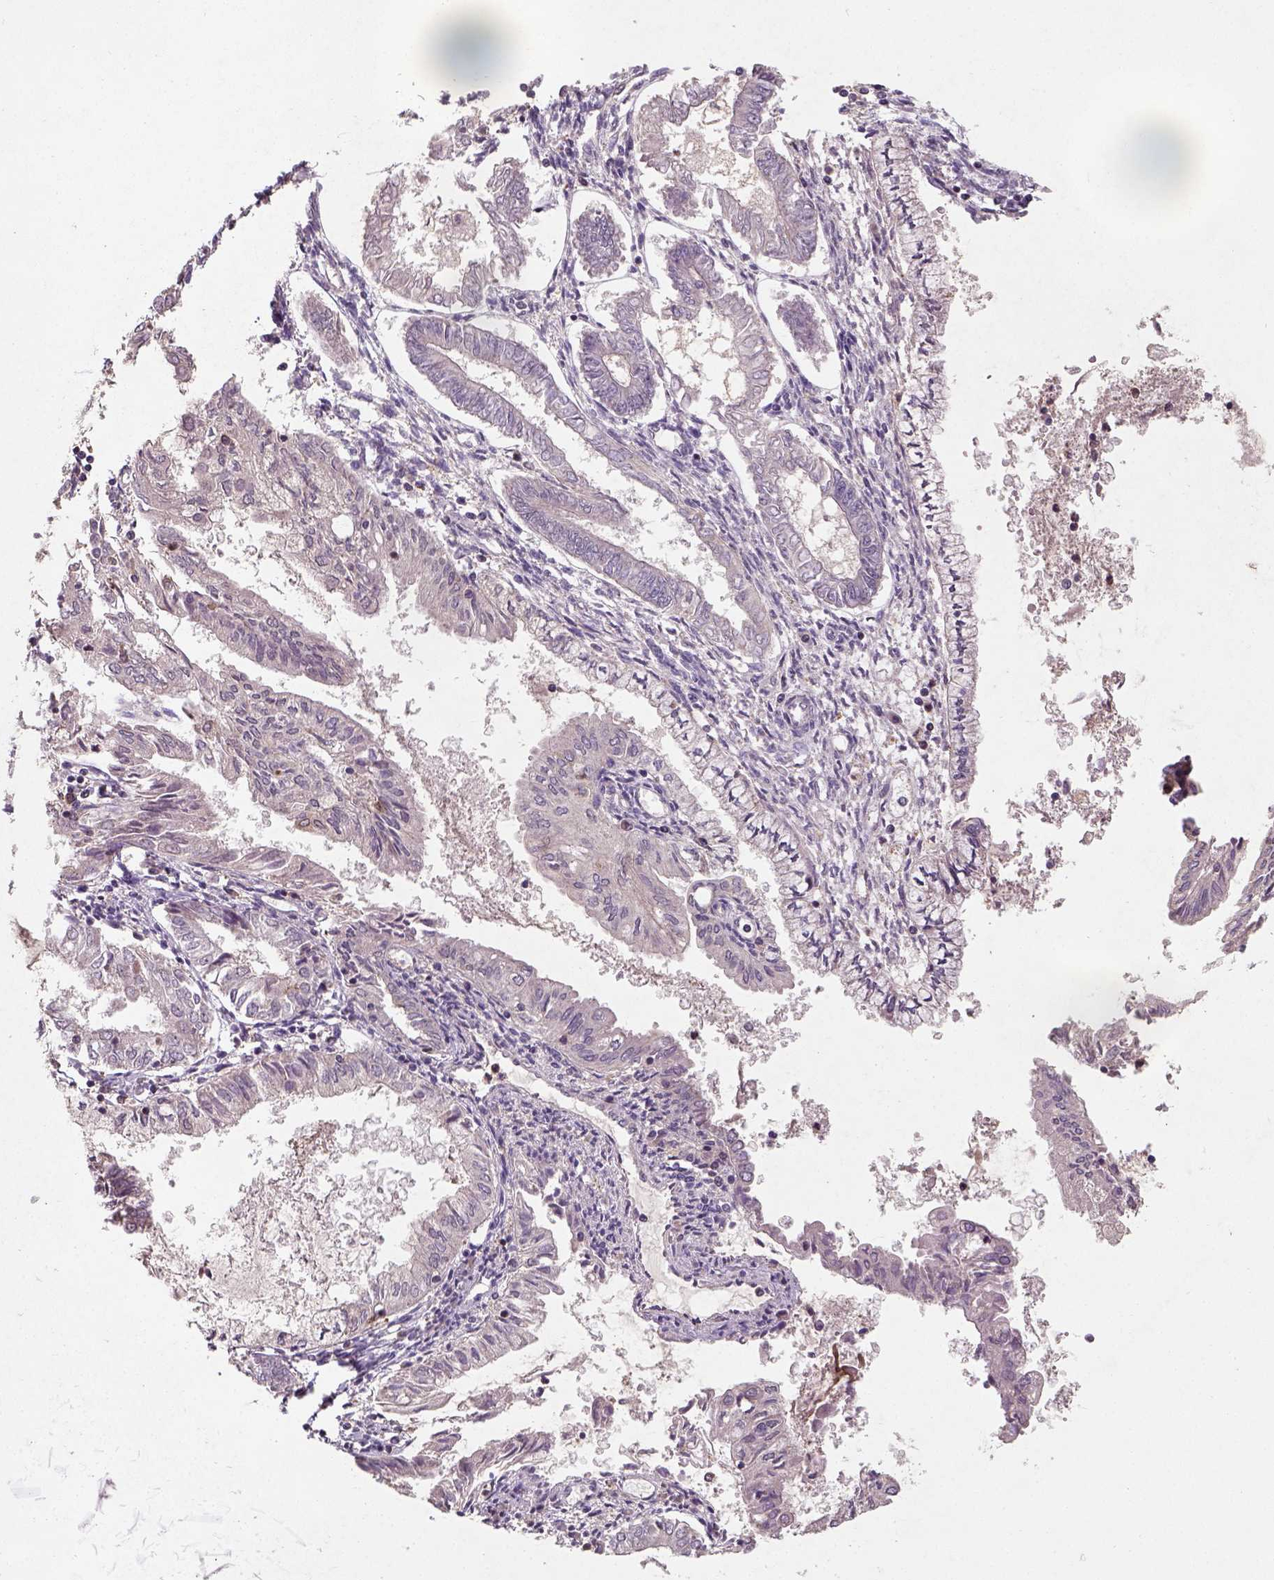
{"staining": {"intensity": "negative", "quantity": "none", "location": "none"}, "tissue": "endometrial cancer", "cell_type": "Tumor cells", "image_type": "cancer", "snomed": [{"axis": "morphology", "description": "Adenocarcinoma, NOS"}, {"axis": "topography", "description": "Endometrium"}], "caption": "Human endometrial cancer (adenocarcinoma) stained for a protein using IHC reveals no expression in tumor cells.", "gene": "CAMKK1", "patient": {"sex": "female", "age": 68}}